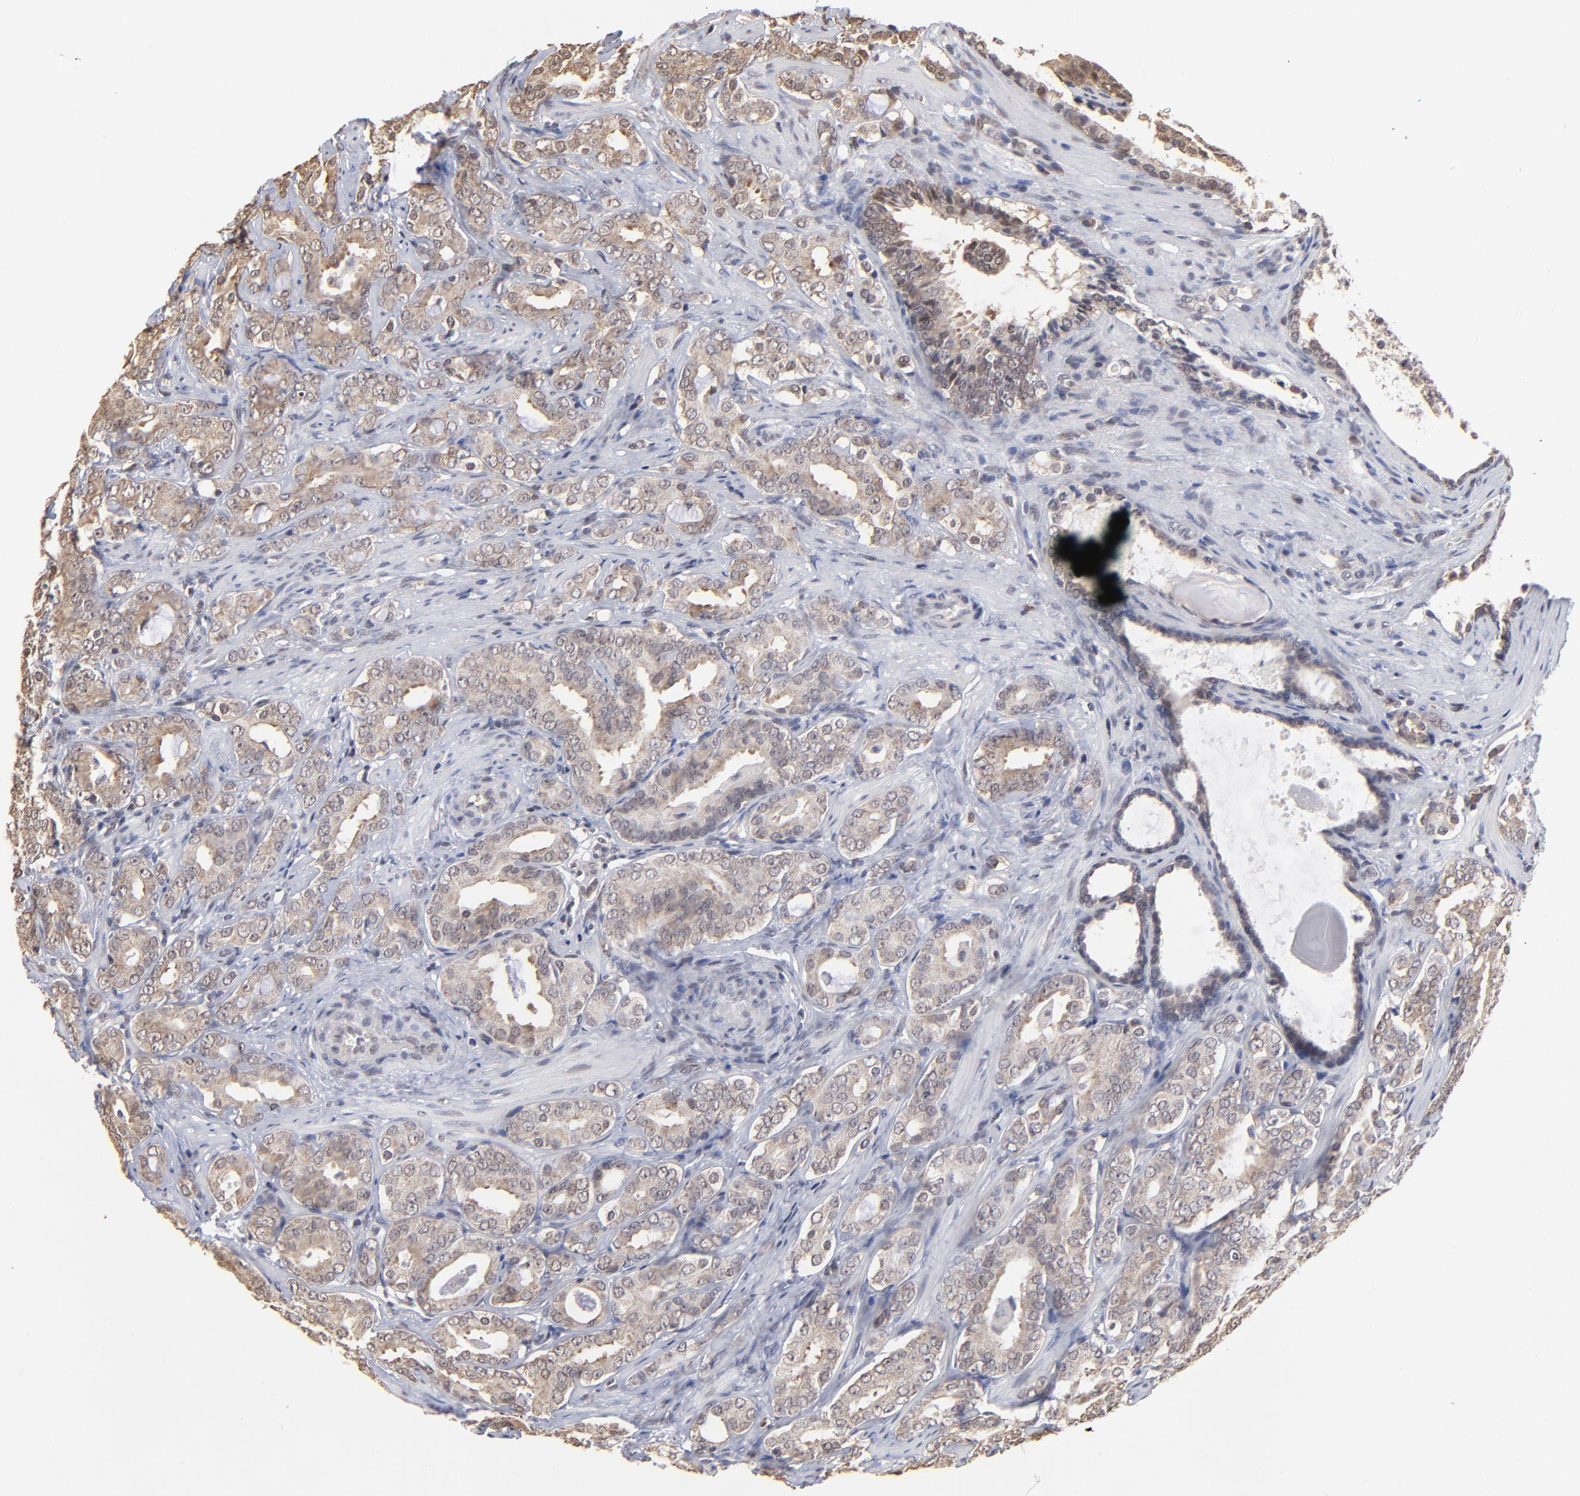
{"staining": {"intensity": "weak", "quantity": ">75%", "location": "cytoplasmic/membranous"}, "tissue": "prostate cancer", "cell_type": "Tumor cells", "image_type": "cancer", "snomed": [{"axis": "morphology", "description": "Adenocarcinoma, Low grade"}, {"axis": "topography", "description": "Prostate"}], "caption": "Protein analysis of prostate cancer (adenocarcinoma (low-grade)) tissue demonstrates weak cytoplasmic/membranous positivity in approximately >75% of tumor cells. The staining was performed using DAB (3,3'-diaminobenzidine) to visualize the protein expression in brown, while the nuclei were stained in blue with hematoxylin (Magnification: 20x).", "gene": "BRPF1", "patient": {"sex": "male", "age": 59}}